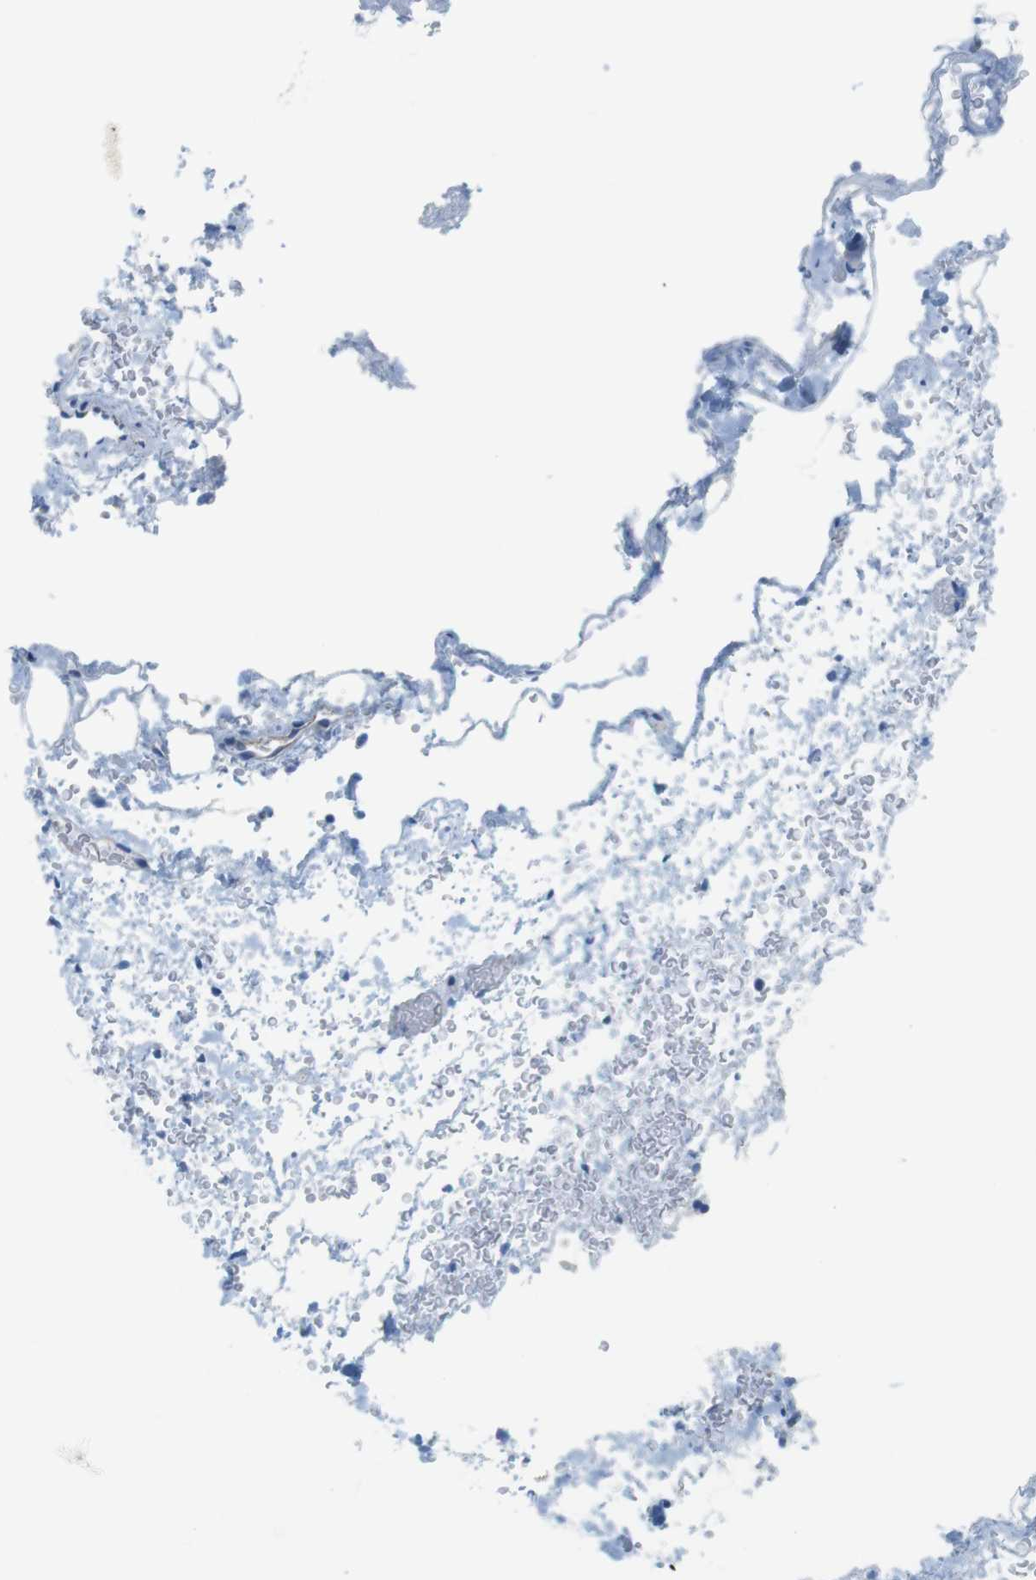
{"staining": {"intensity": "negative", "quantity": "none", "location": "none"}, "tissue": "renal cancer", "cell_type": "Tumor cells", "image_type": "cancer", "snomed": [{"axis": "morphology", "description": "Normal tissue, NOS"}, {"axis": "morphology", "description": "Adenocarcinoma, NOS"}, {"axis": "topography", "description": "Kidney"}], "caption": "IHC photomicrograph of neoplastic tissue: renal cancer (adenocarcinoma) stained with DAB (3,3'-diaminobenzidine) shows no significant protein staining in tumor cells.", "gene": "SLC6A6", "patient": {"sex": "female", "age": 72}}